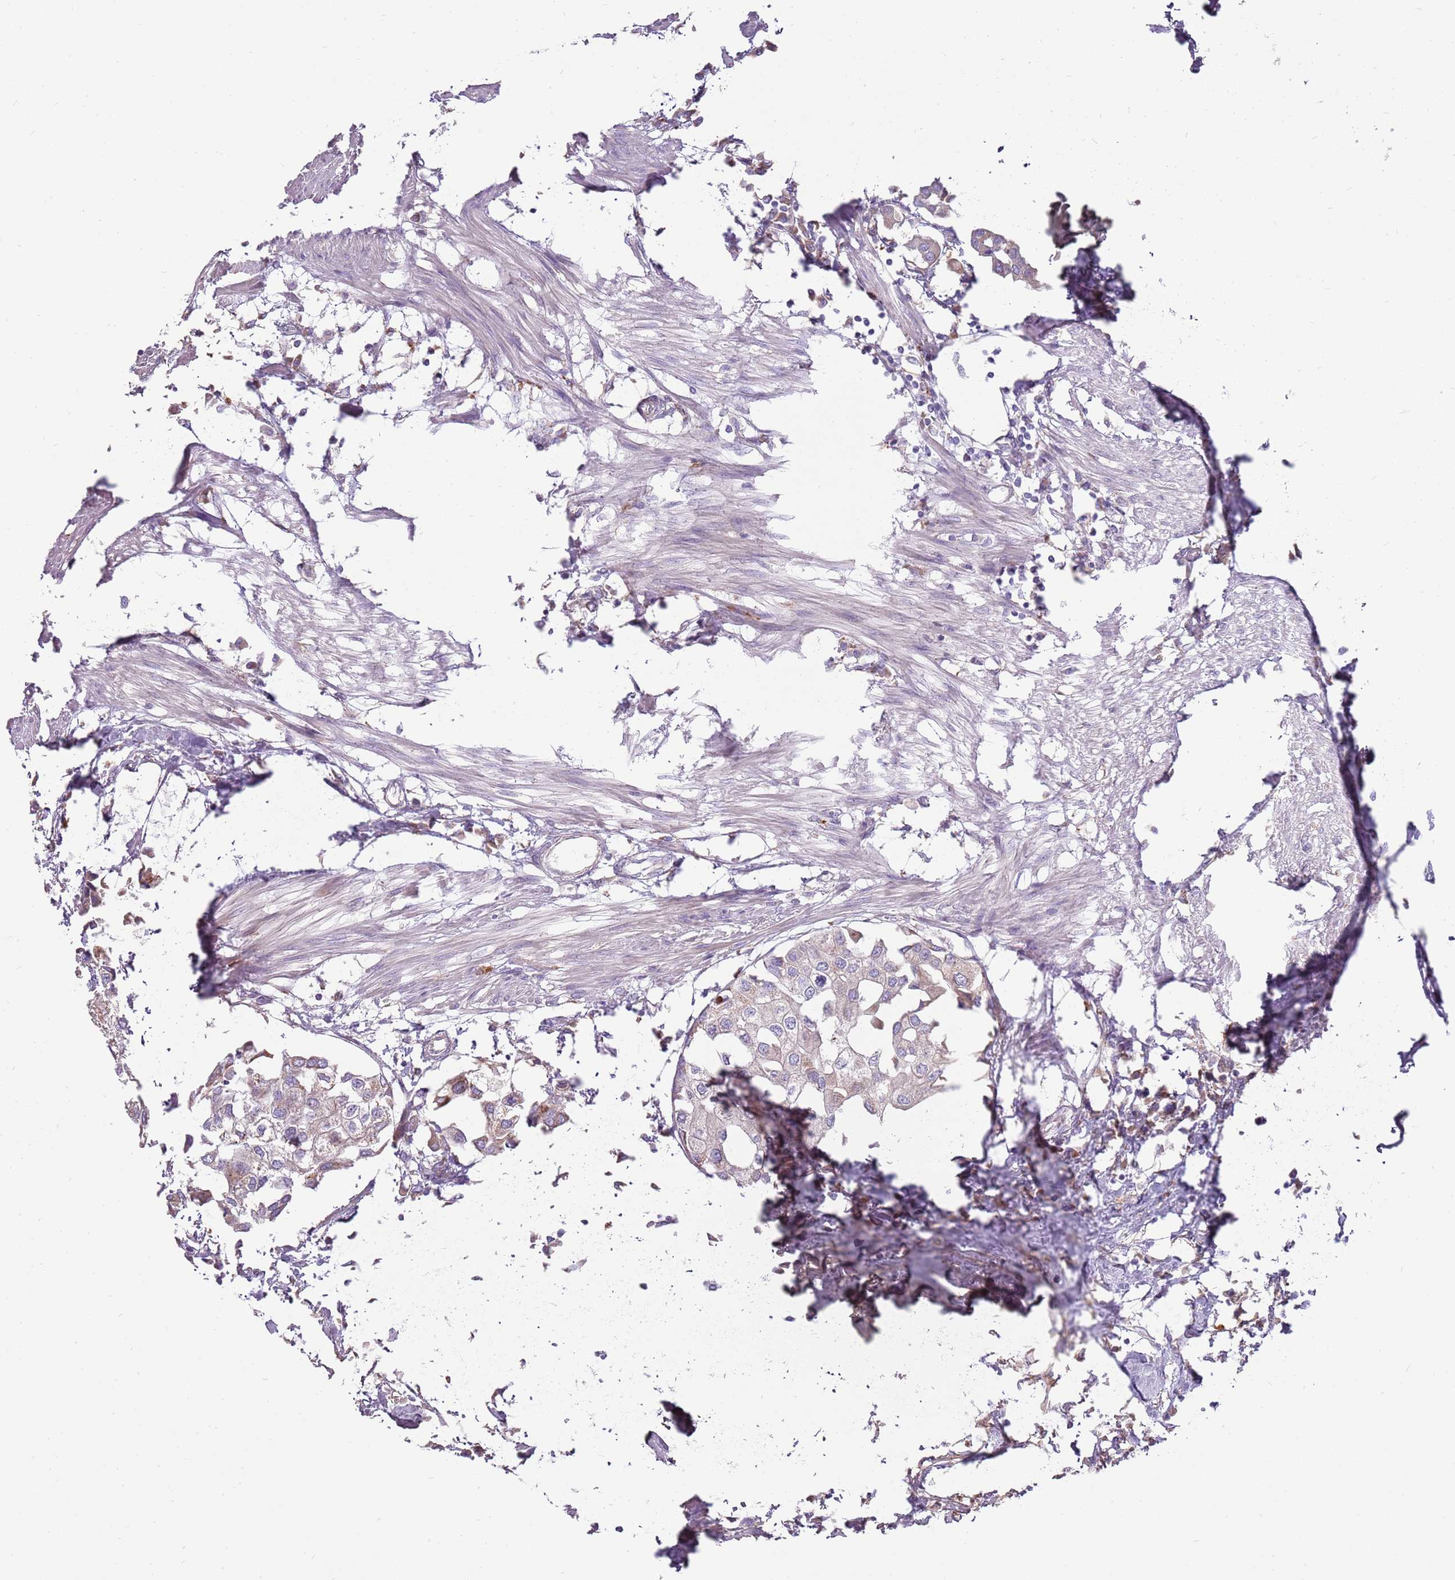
{"staining": {"intensity": "weak", "quantity": "25%-75%", "location": "cytoplasmic/membranous"}, "tissue": "urothelial cancer", "cell_type": "Tumor cells", "image_type": "cancer", "snomed": [{"axis": "morphology", "description": "Urothelial carcinoma, High grade"}, {"axis": "topography", "description": "Urinary bladder"}], "caption": "IHC image of neoplastic tissue: human urothelial cancer stained using immunohistochemistry (IHC) displays low levels of weak protein expression localized specifically in the cytoplasmic/membranous of tumor cells, appearing as a cytoplasmic/membranous brown color.", "gene": "EMC1", "patient": {"sex": "male", "age": 64}}